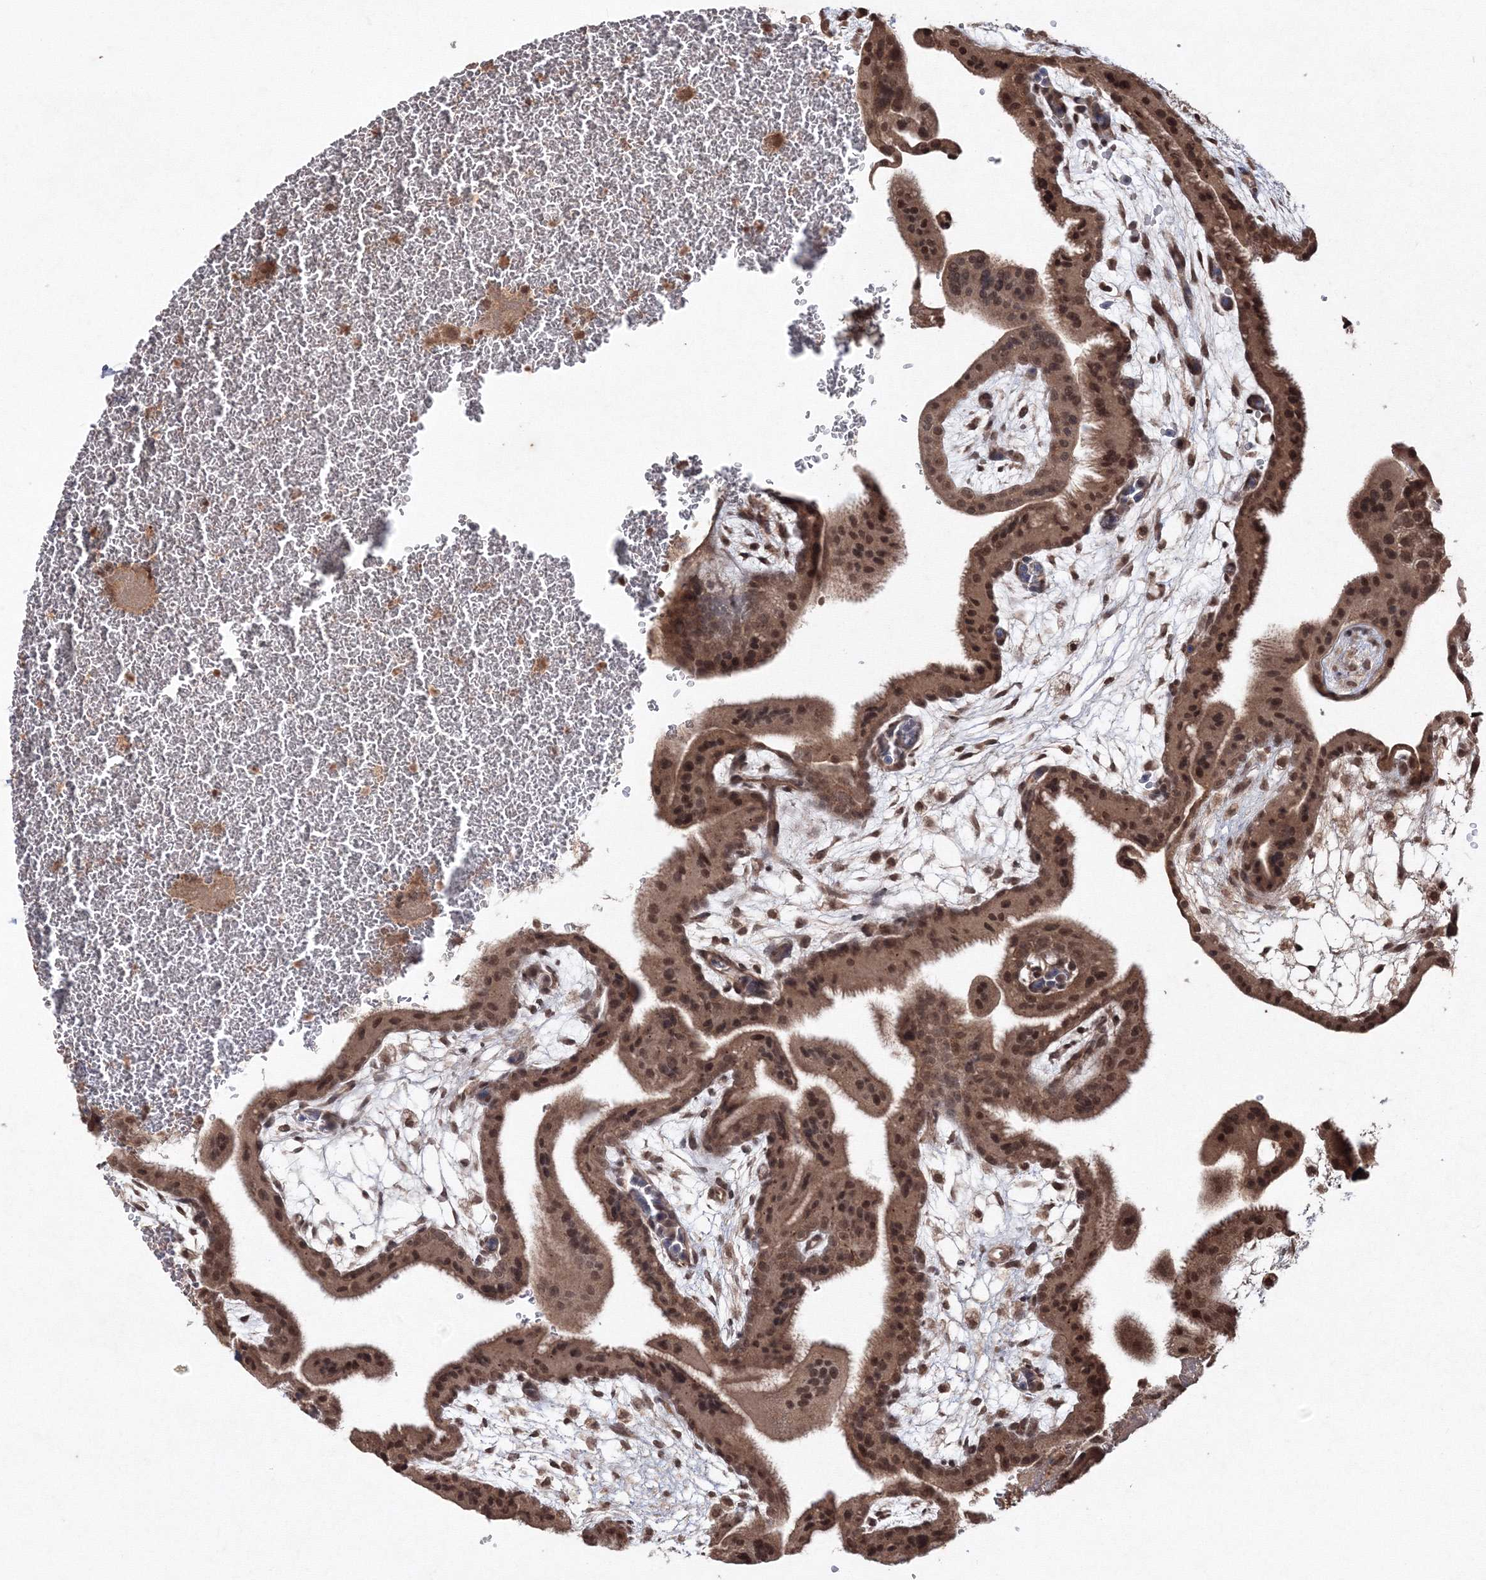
{"staining": {"intensity": "moderate", "quantity": ">75%", "location": "cytoplasmic/membranous,nuclear"}, "tissue": "placenta", "cell_type": "Decidual cells", "image_type": "normal", "snomed": [{"axis": "morphology", "description": "Normal tissue, NOS"}, {"axis": "topography", "description": "Placenta"}], "caption": "A brown stain shows moderate cytoplasmic/membranous,nuclear staining of a protein in decidual cells of benign human placenta. (DAB (3,3'-diaminobenzidine) IHC, brown staining for protein, blue staining for nuclei).", "gene": "PEX13", "patient": {"sex": "female", "age": 35}}